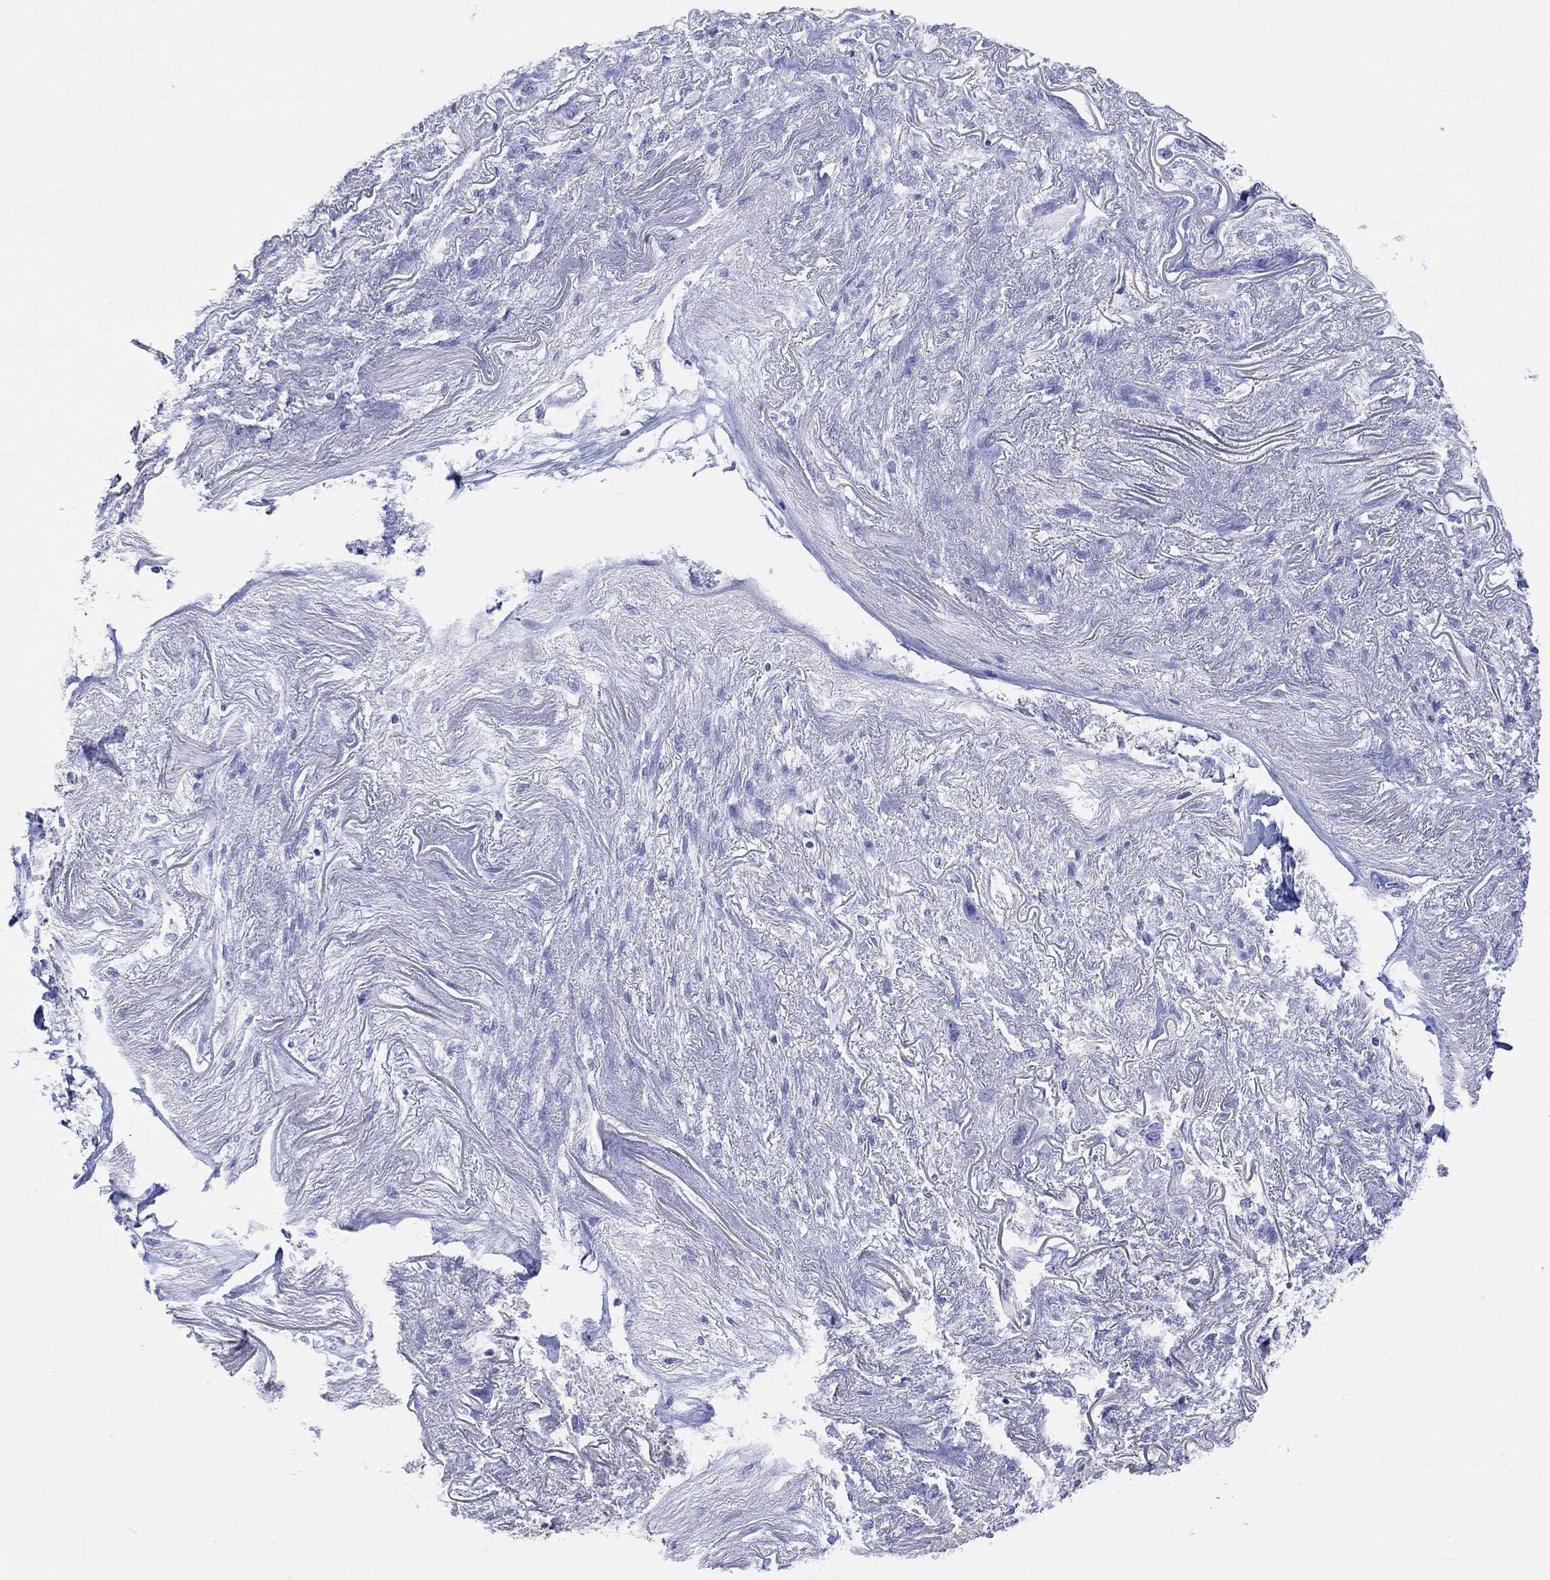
{"staining": {"intensity": "negative", "quantity": "none", "location": "none"}, "tissue": "lung cancer", "cell_type": "Tumor cells", "image_type": "cancer", "snomed": [{"axis": "morphology", "description": "Squamous cell carcinoma, NOS"}, {"axis": "topography", "description": "Lung"}], "caption": "Protein analysis of lung cancer (squamous cell carcinoma) reveals no significant expression in tumor cells. (DAB IHC, high magnification).", "gene": "SYT12", "patient": {"sex": "female", "age": 70}}